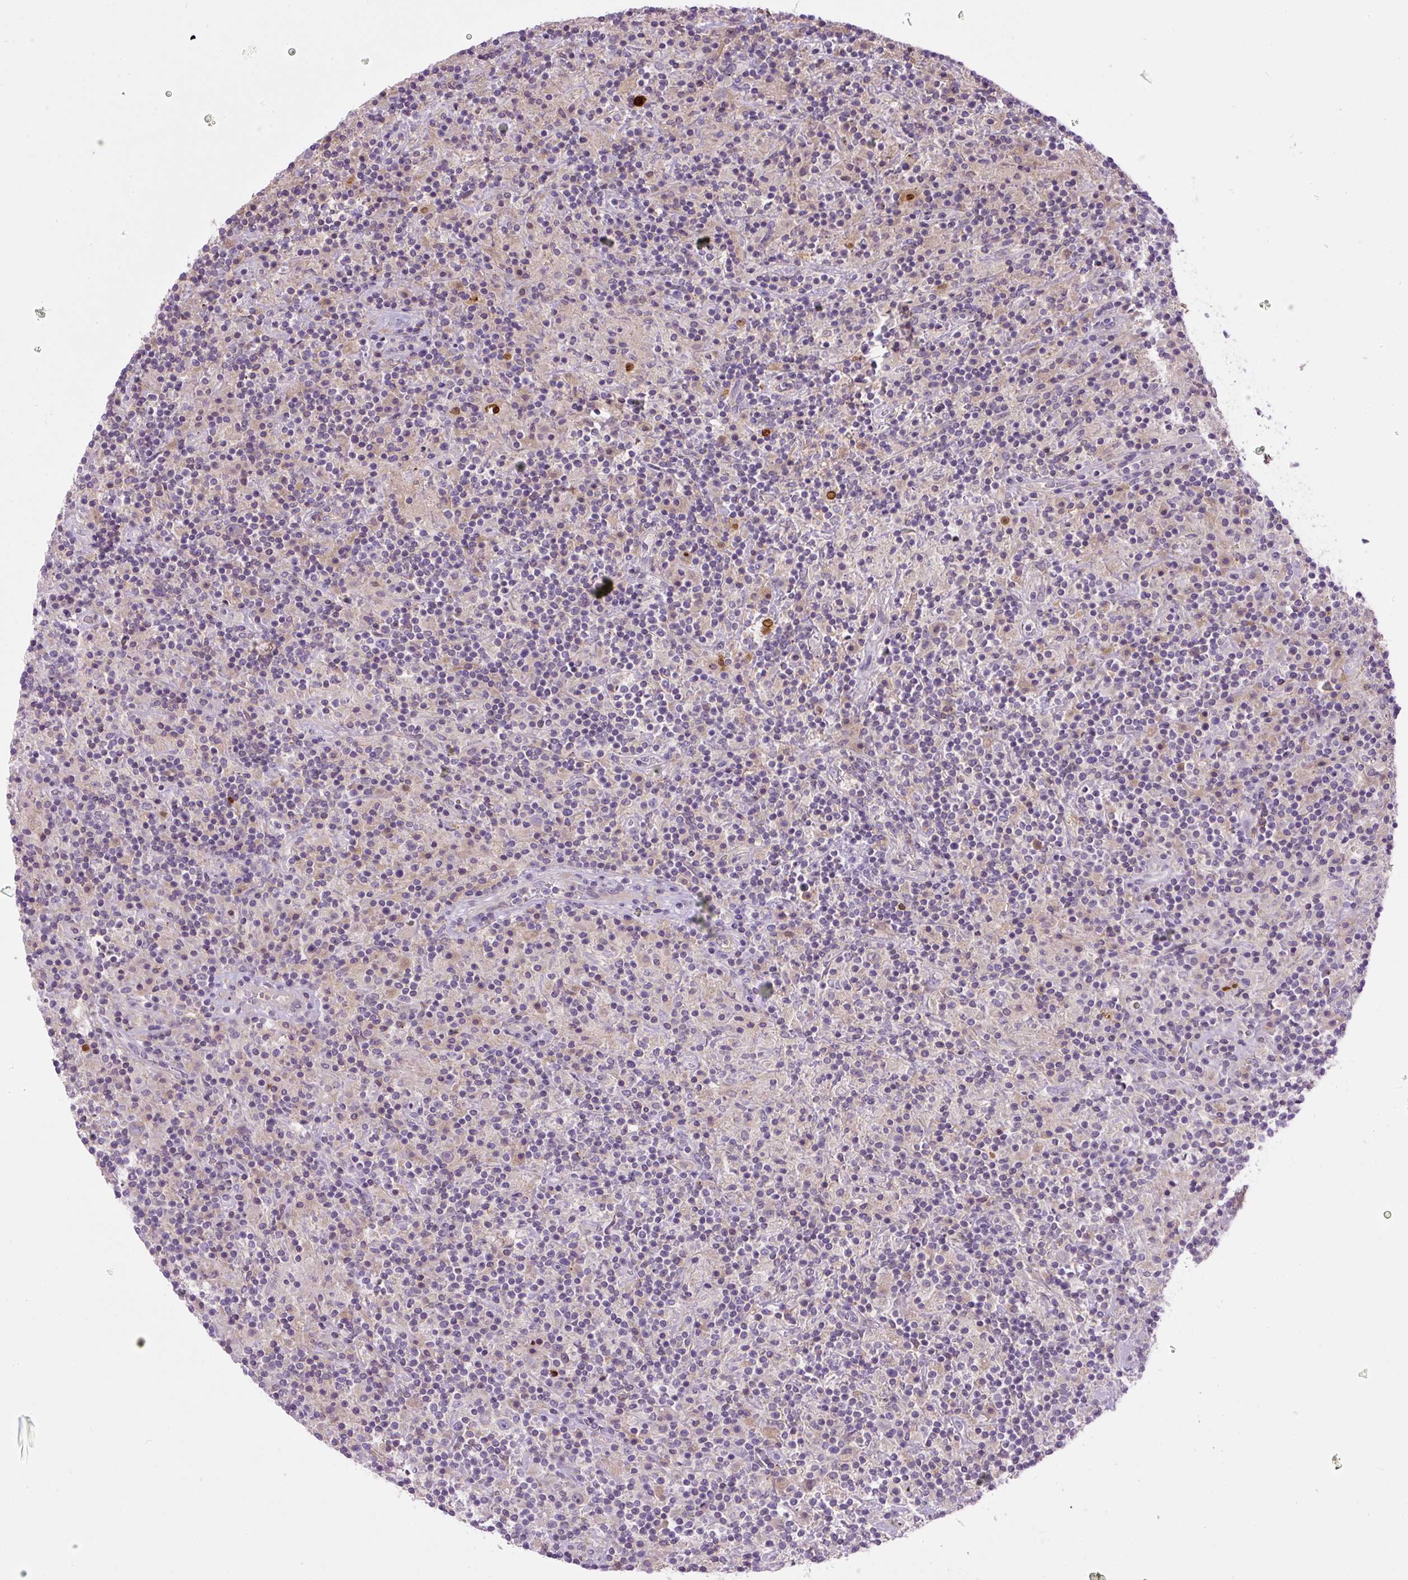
{"staining": {"intensity": "negative", "quantity": "none", "location": "none"}, "tissue": "lymphoma", "cell_type": "Tumor cells", "image_type": "cancer", "snomed": [{"axis": "morphology", "description": "Hodgkin's disease, NOS"}, {"axis": "topography", "description": "Lymph node"}], "caption": "An IHC image of lymphoma is shown. There is no staining in tumor cells of lymphoma. Brightfield microscopy of immunohistochemistry (IHC) stained with DAB (3,3'-diaminobenzidine) (brown) and hematoxylin (blue), captured at high magnification.", "gene": "PIP5KL1", "patient": {"sex": "male", "age": 70}}